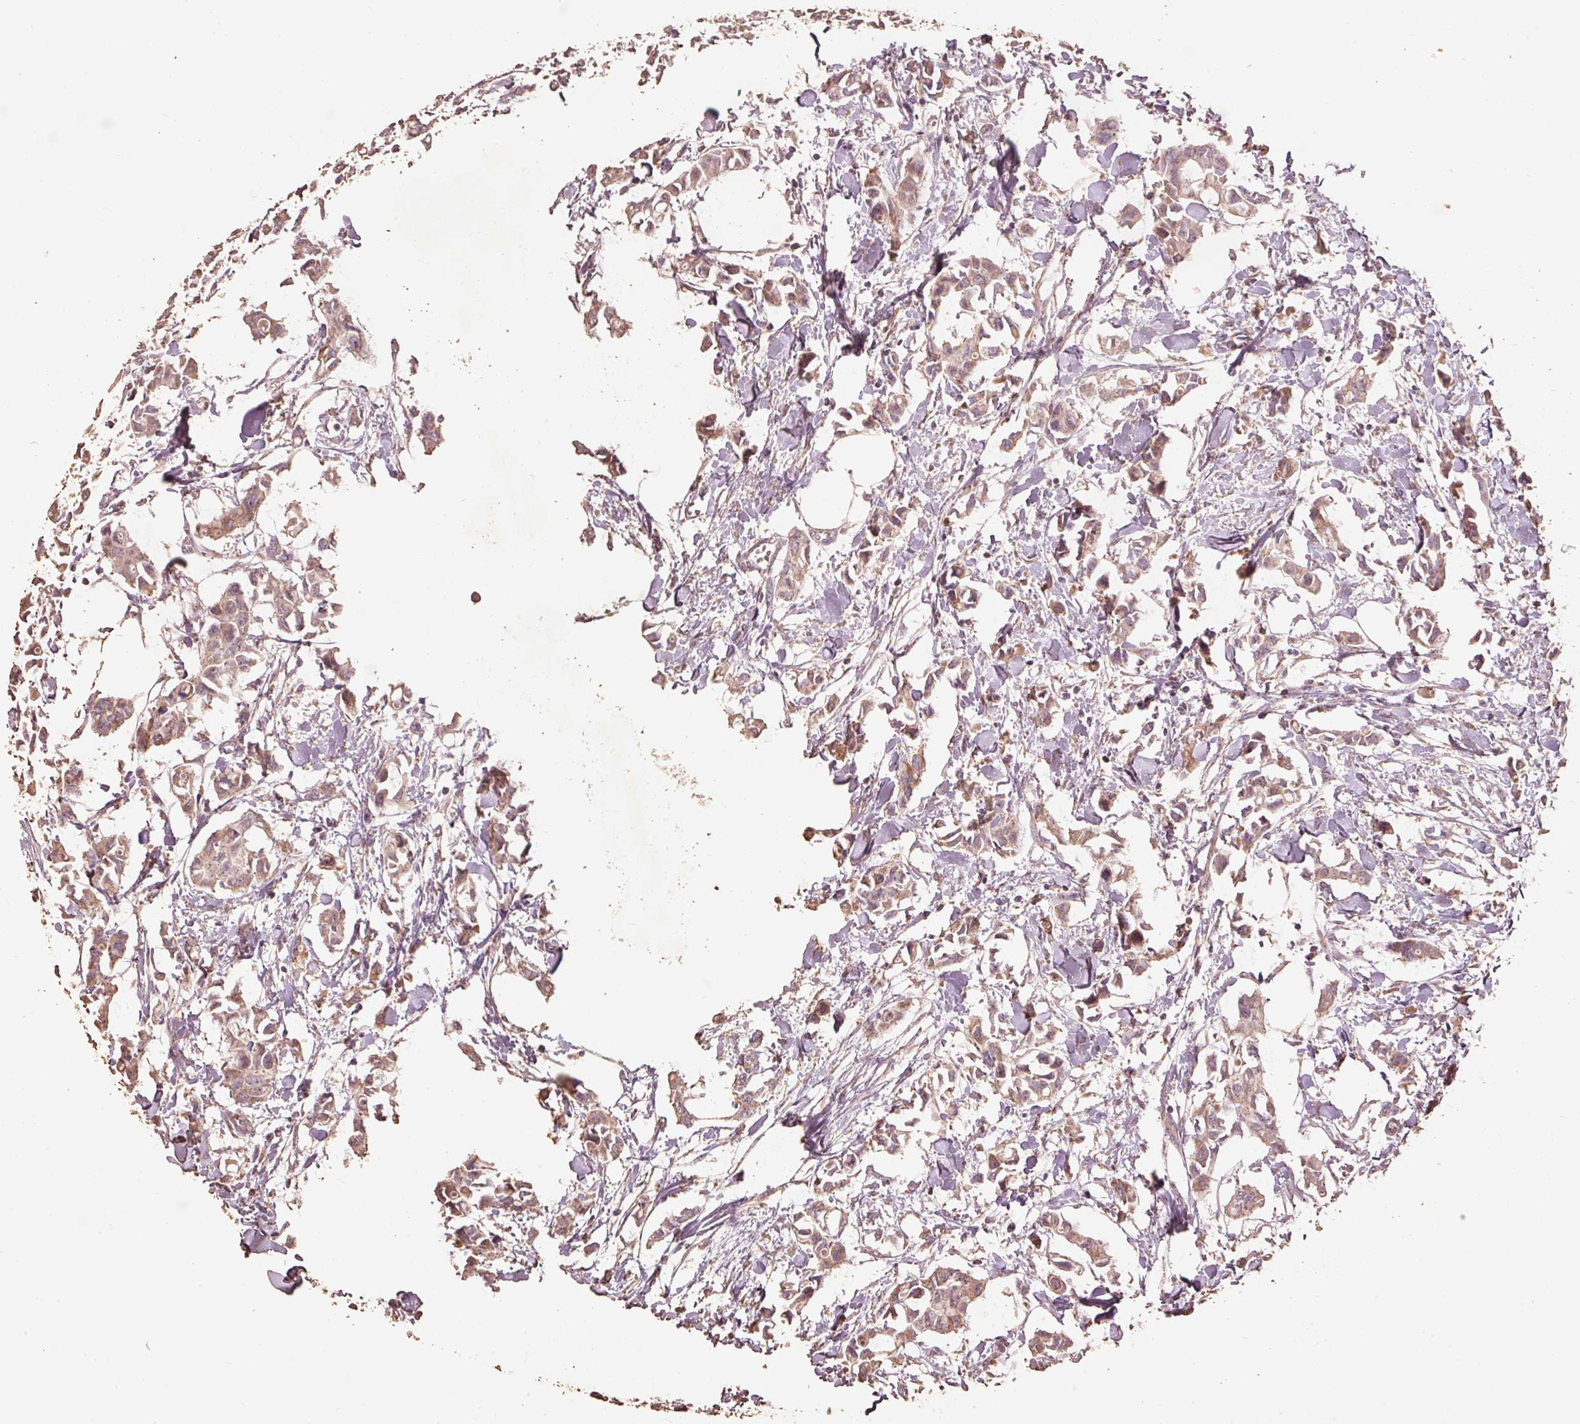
{"staining": {"intensity": "moderate", "quantity": ">75%", "location": "cytoplasmic/membranous"}, "tissue": "breast cancer", "cell_type": "Tumor cells", "image_type": "cancer", "snomed": [{"axis": "morphology", "description": "Duct carcinoma"}, {"axis": "topography", "description": "Breast"}], "caption": "A micrograph showing moderate cytoplasmic/membranous staining in approximately >75% of tumor cells in breast invasive ductal carcinoma, as visualized by brown immunohistochemical staining.", "gene": "PRDX5", "patient": {"sex": "female", "age": 41}}